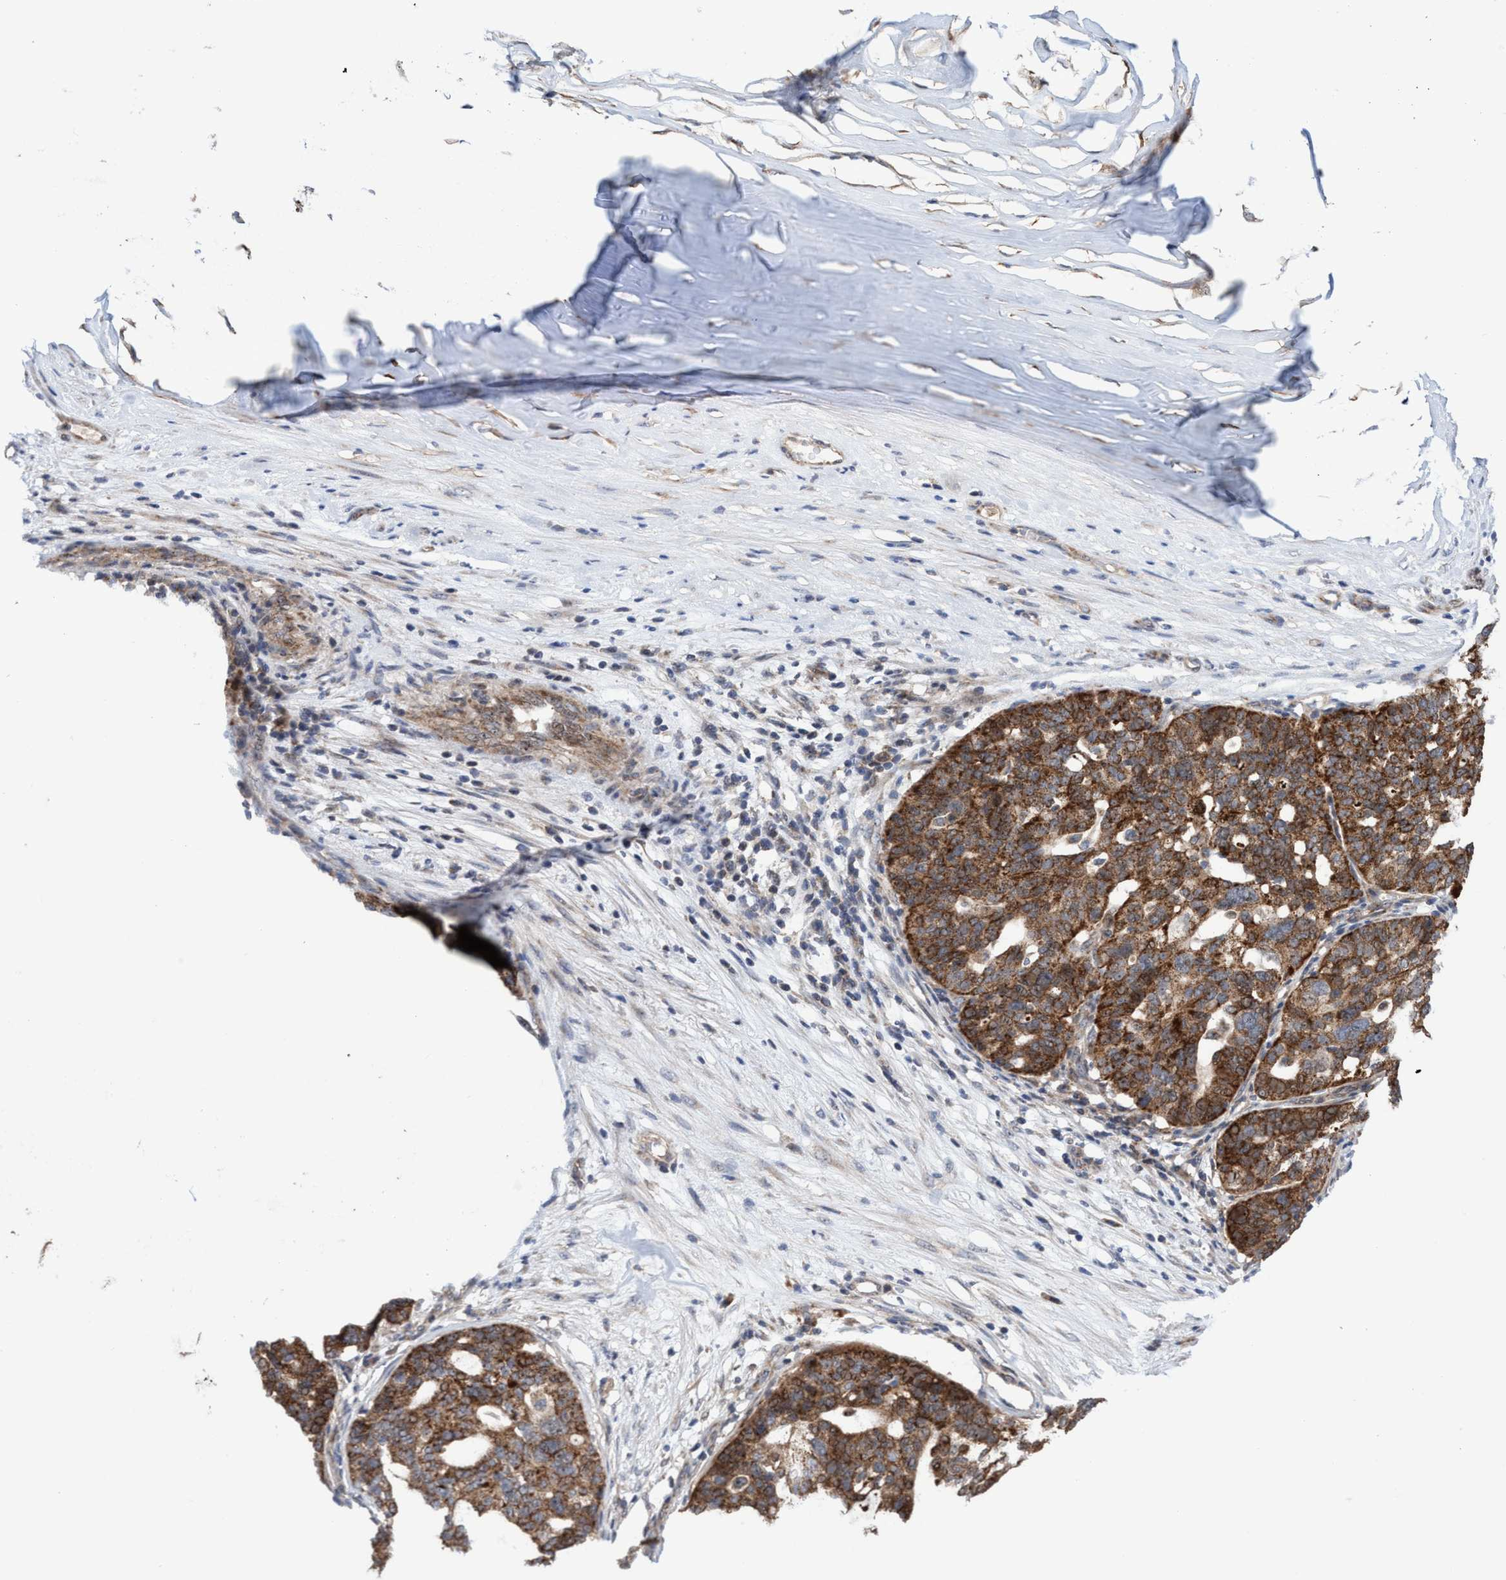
{"staining": {"intensity": "strong", "quantity": ">75%", "location": "cytoplasmic/membranous"}, "tissue": "ovarian cancer", "cell_type": "Tumor cells", "image_type": "cancer", "snomed": [{"axis": "morphology", "description": "Cystadenocarcinoma, serous, NOS"}, {"axis": "topography", "description": "Ovary"}], "caption": "A micrograph showing strong cytoplasmic/membranous positivity in approximately >75% of tumor cells in serous cystadenocarcinoma (ovarian), as visualized by brown immunohistochemical staining.", "gene": "P2RY14", "patient": {"sex": "female", "age": 59}}